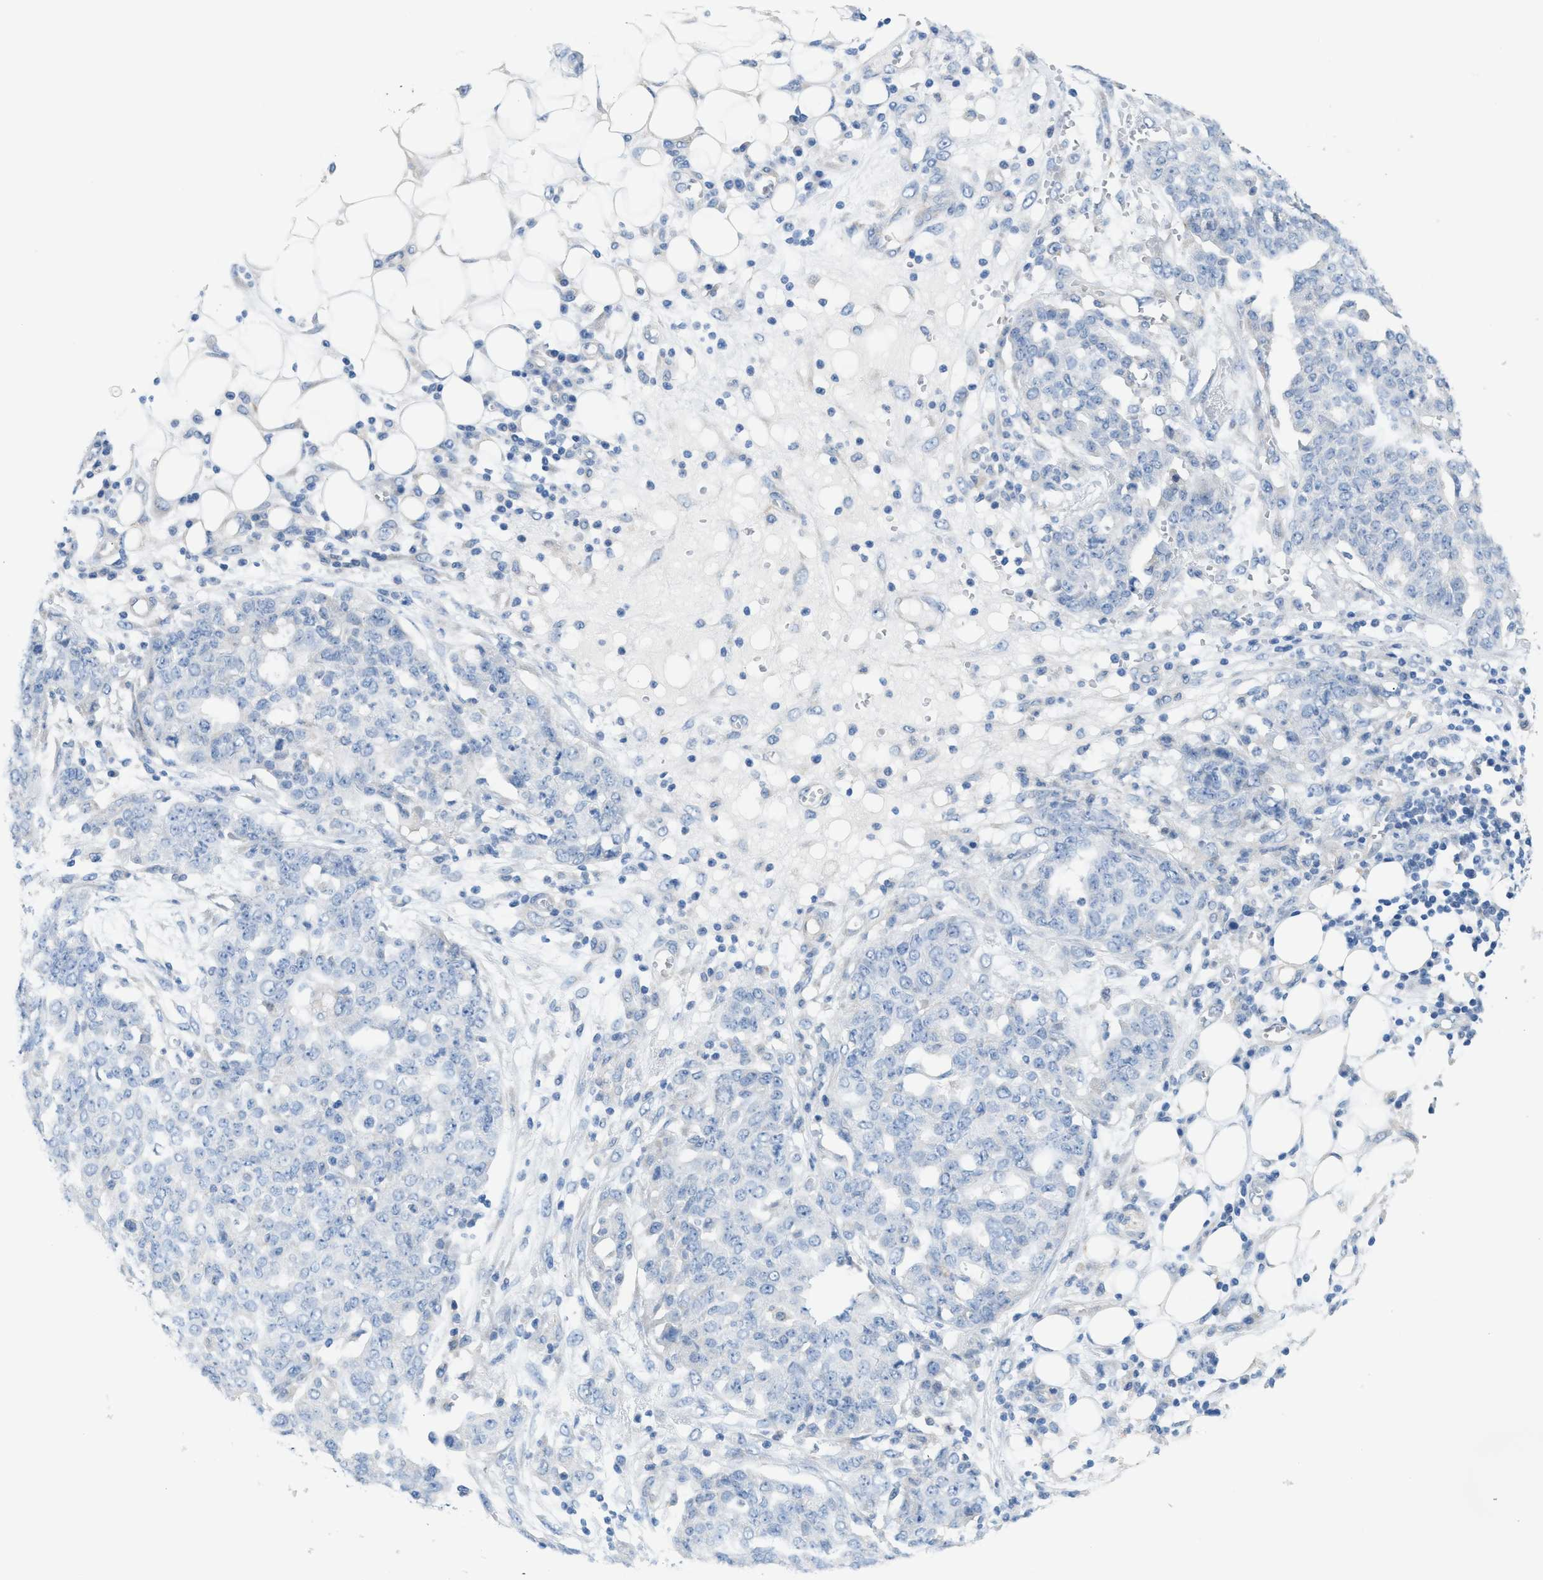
{"staining": {"intensity": "negative", "quantity": "none", "location": "none"}, "tissue": "ovarian cancer", "cell_type": "Tumor cells", "image_type": "cancer", "snomed": [{"axis": "morphology", "description": "Cystadenocarcinoma, serous, NOS"}, {"axis": "topography", "description": "Soft tissue"}, {"axis": "topography", "description": "Ovary"}], "caption": "Tumor cells show no significant protein staining in ovarian serous cystadenocarcinoma. The staining was performed using DAB (3,3'-diaminobenzidine) to visualize the protein expression in brown, while the nuclei were stained in blue with hematoxylin (Magnification: 20x).", "gene": "MPP3", "patient": {"sex": "female", "age": 57}}